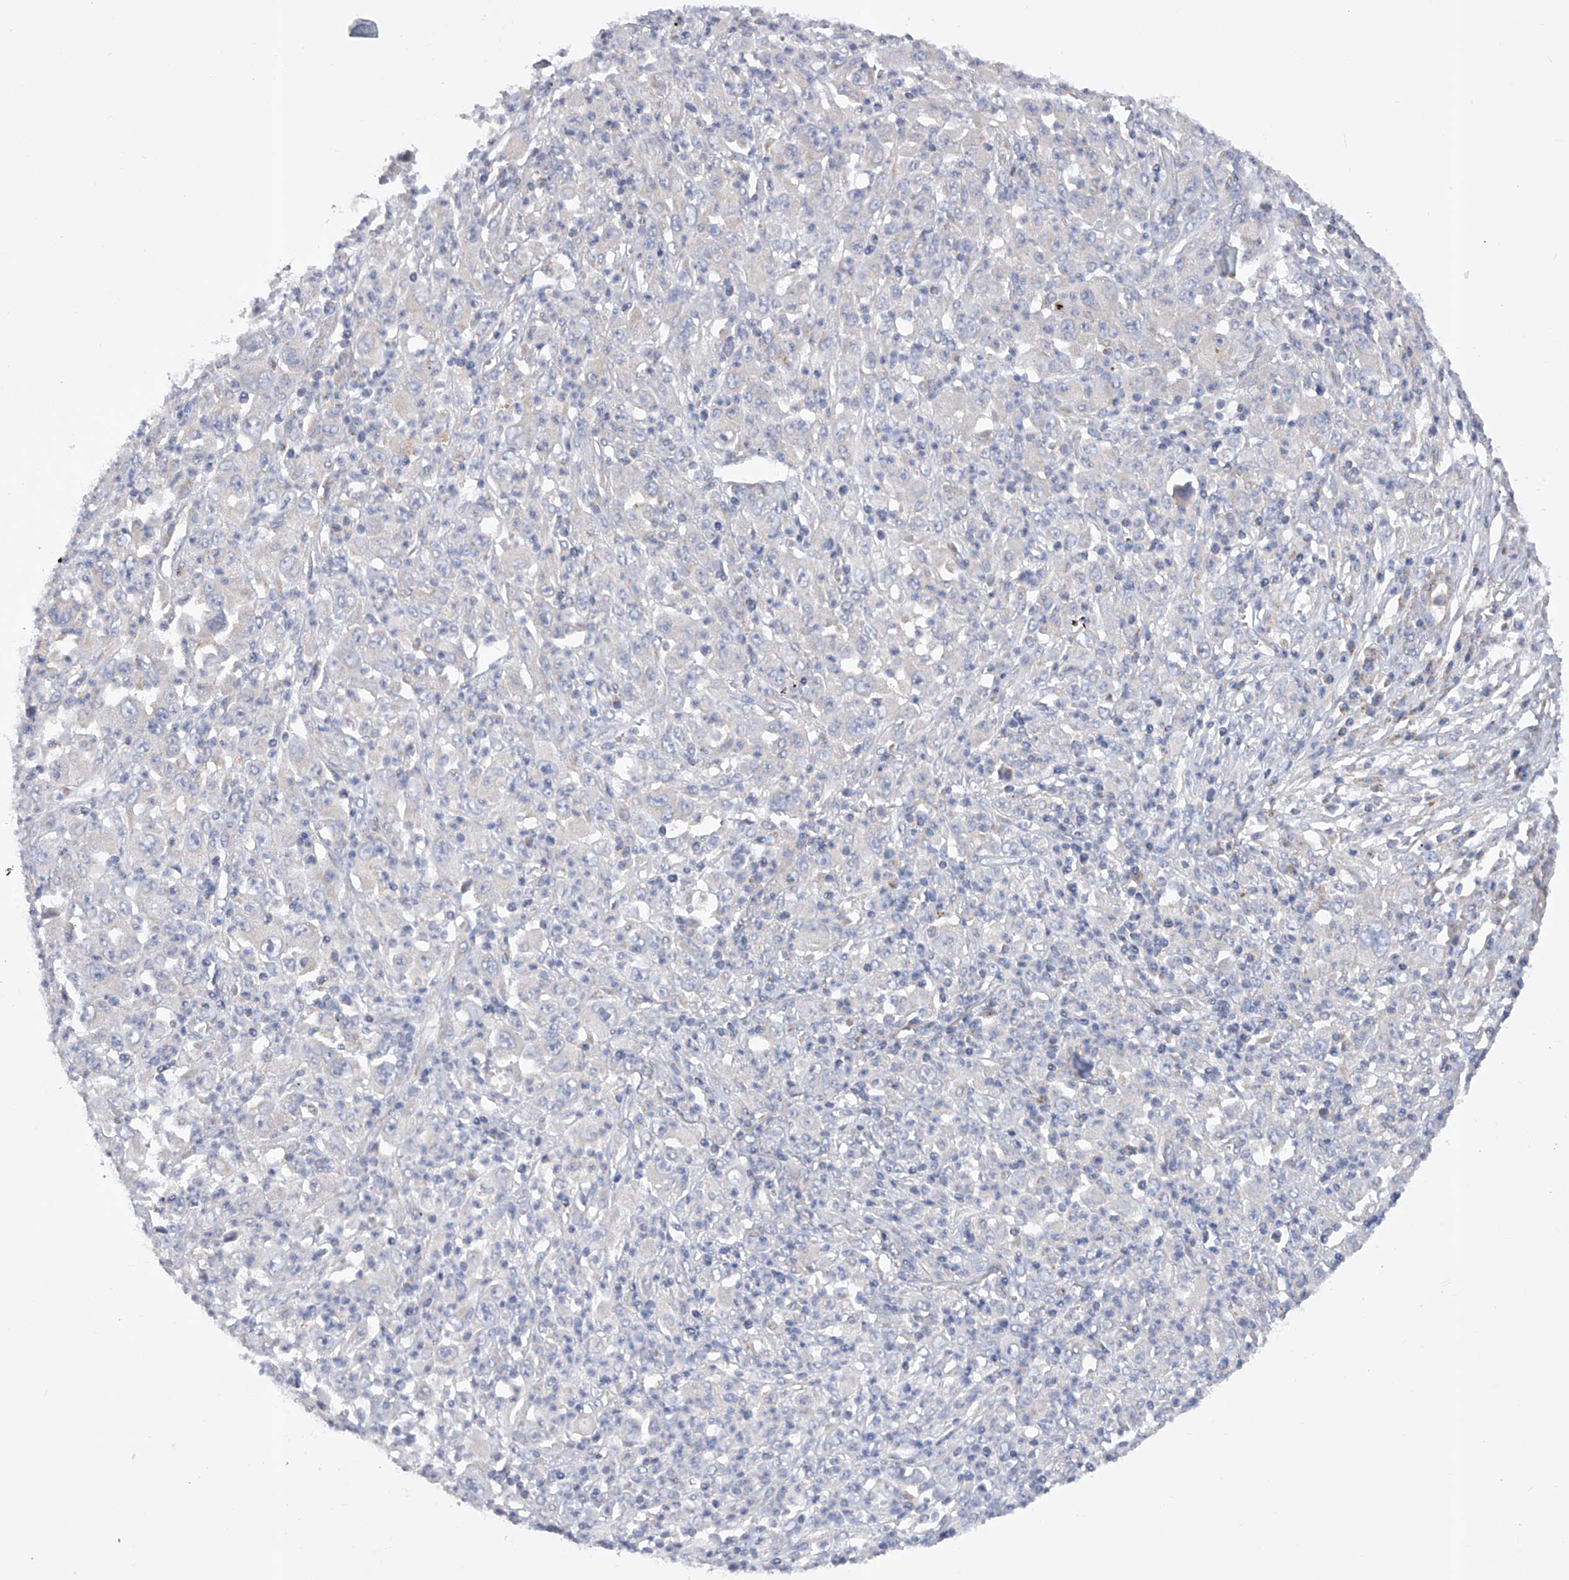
{"staining": {"intensity": "weak", "quantity": "<25%", "location": "cytoplasmic/membranous"}, "tissue": "melanoma", "cell_type": "Tumor cells", "image_type": "cancer", "snomed": [{"axis": "morphology", "description": "Malignant melanoma, Metastatic site"}, {"axis": "topography", "description": "Skin"}], "caption": "Histopathology image shows no significant protein expression in tumor cells of malignant melanoma (metastatic site).", "gene": "PDSS2", "patient": {"sex": "female", "age": 56}}